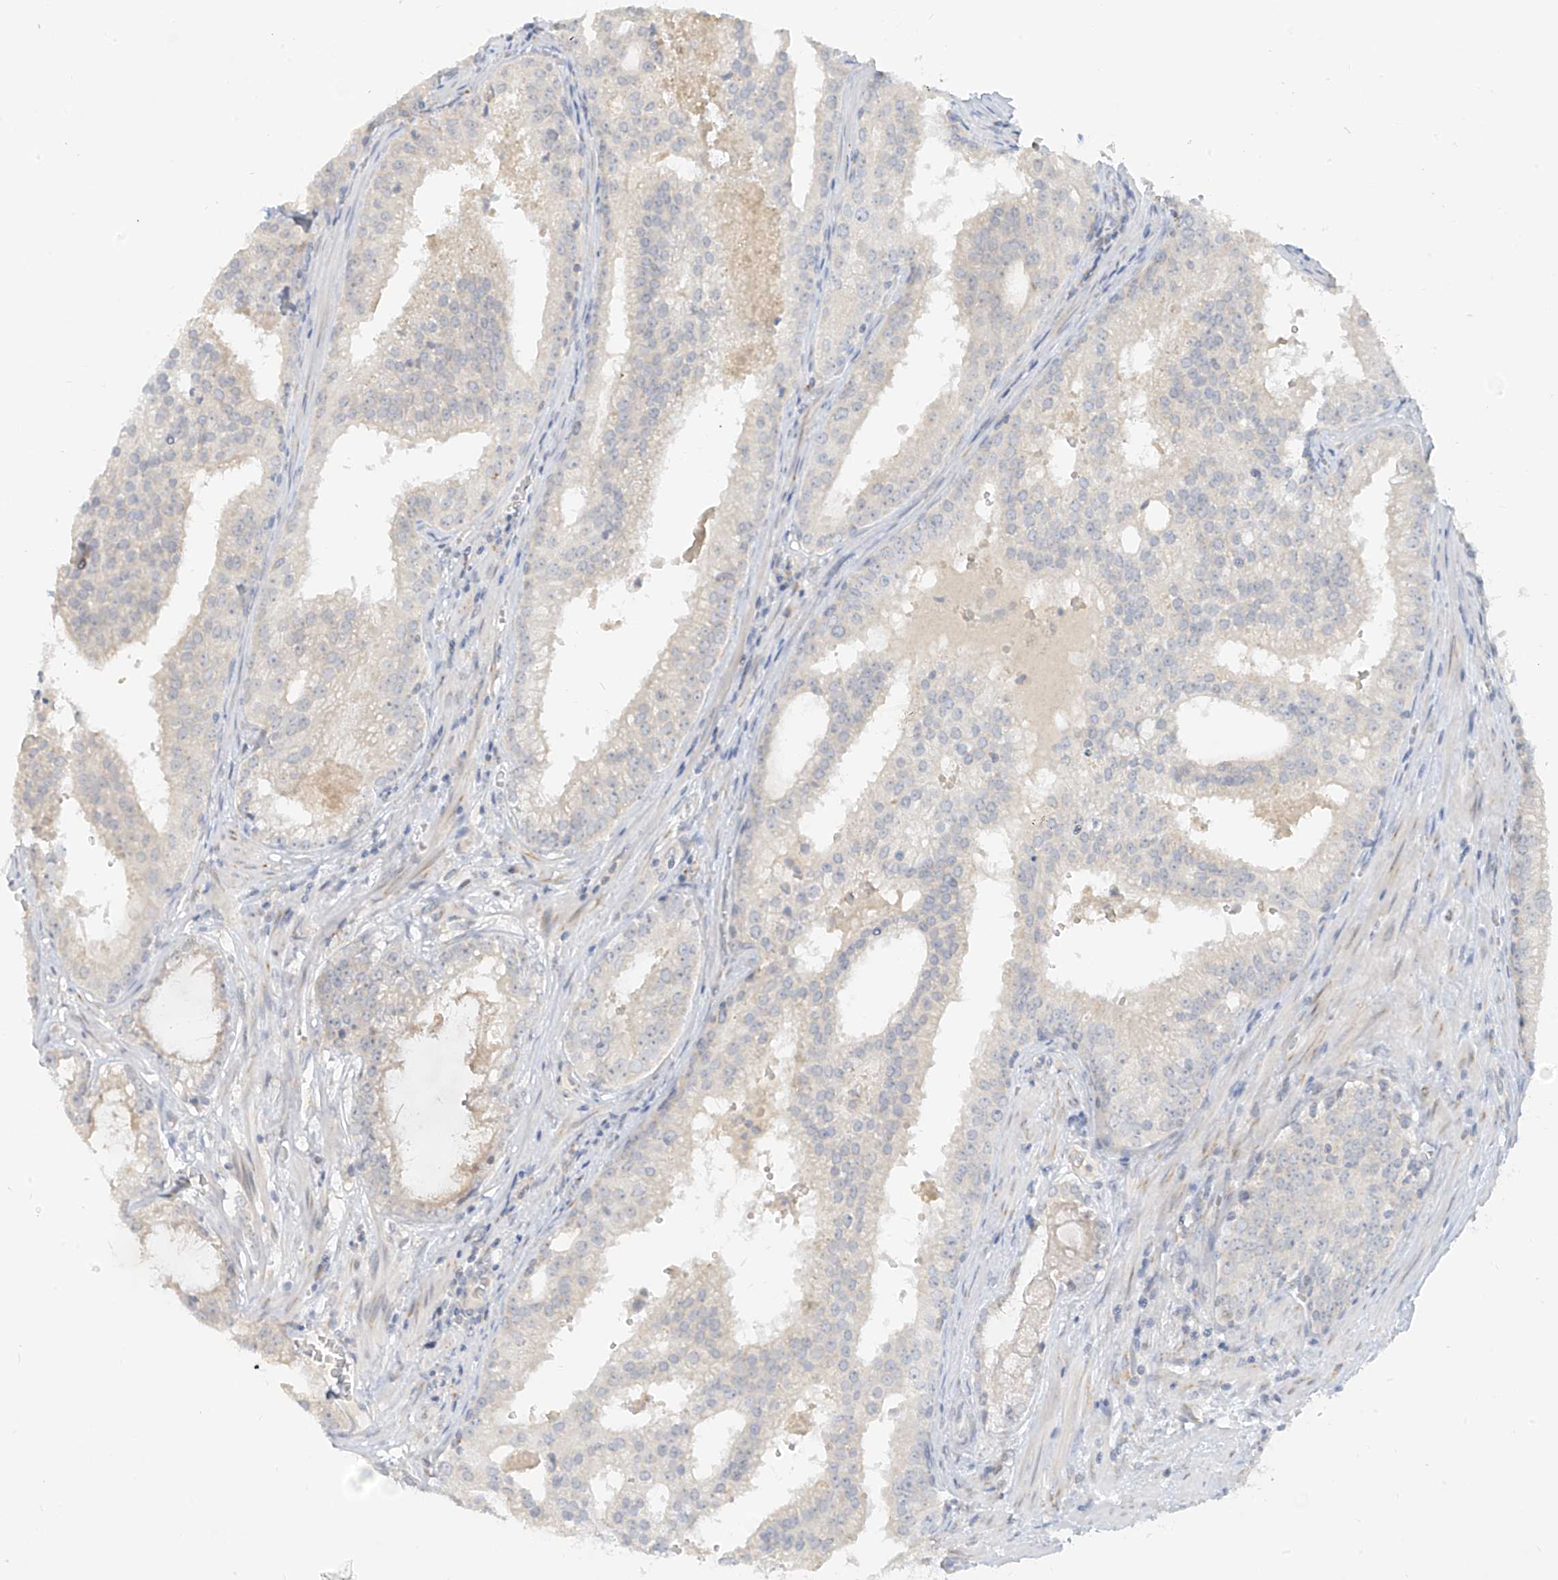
{"staining": {"intensity": "negative", "quantity": "none", "location": "none"}, "tissue": "prostate cancer", "cell_type": "Tumor cells", "image_type": "cancer", "snomed": [{"axis": "morphology", "description": "Adenocarcinoma, High grade"}, {"axis": "topography", "description": "Prostate"}], "caption": "This is an IHC photomicrograph of human prostate cancer. There is no staining in tumor cells.", "gene": "C2orf42", "patient": {"sex": "male", "age": 68}}